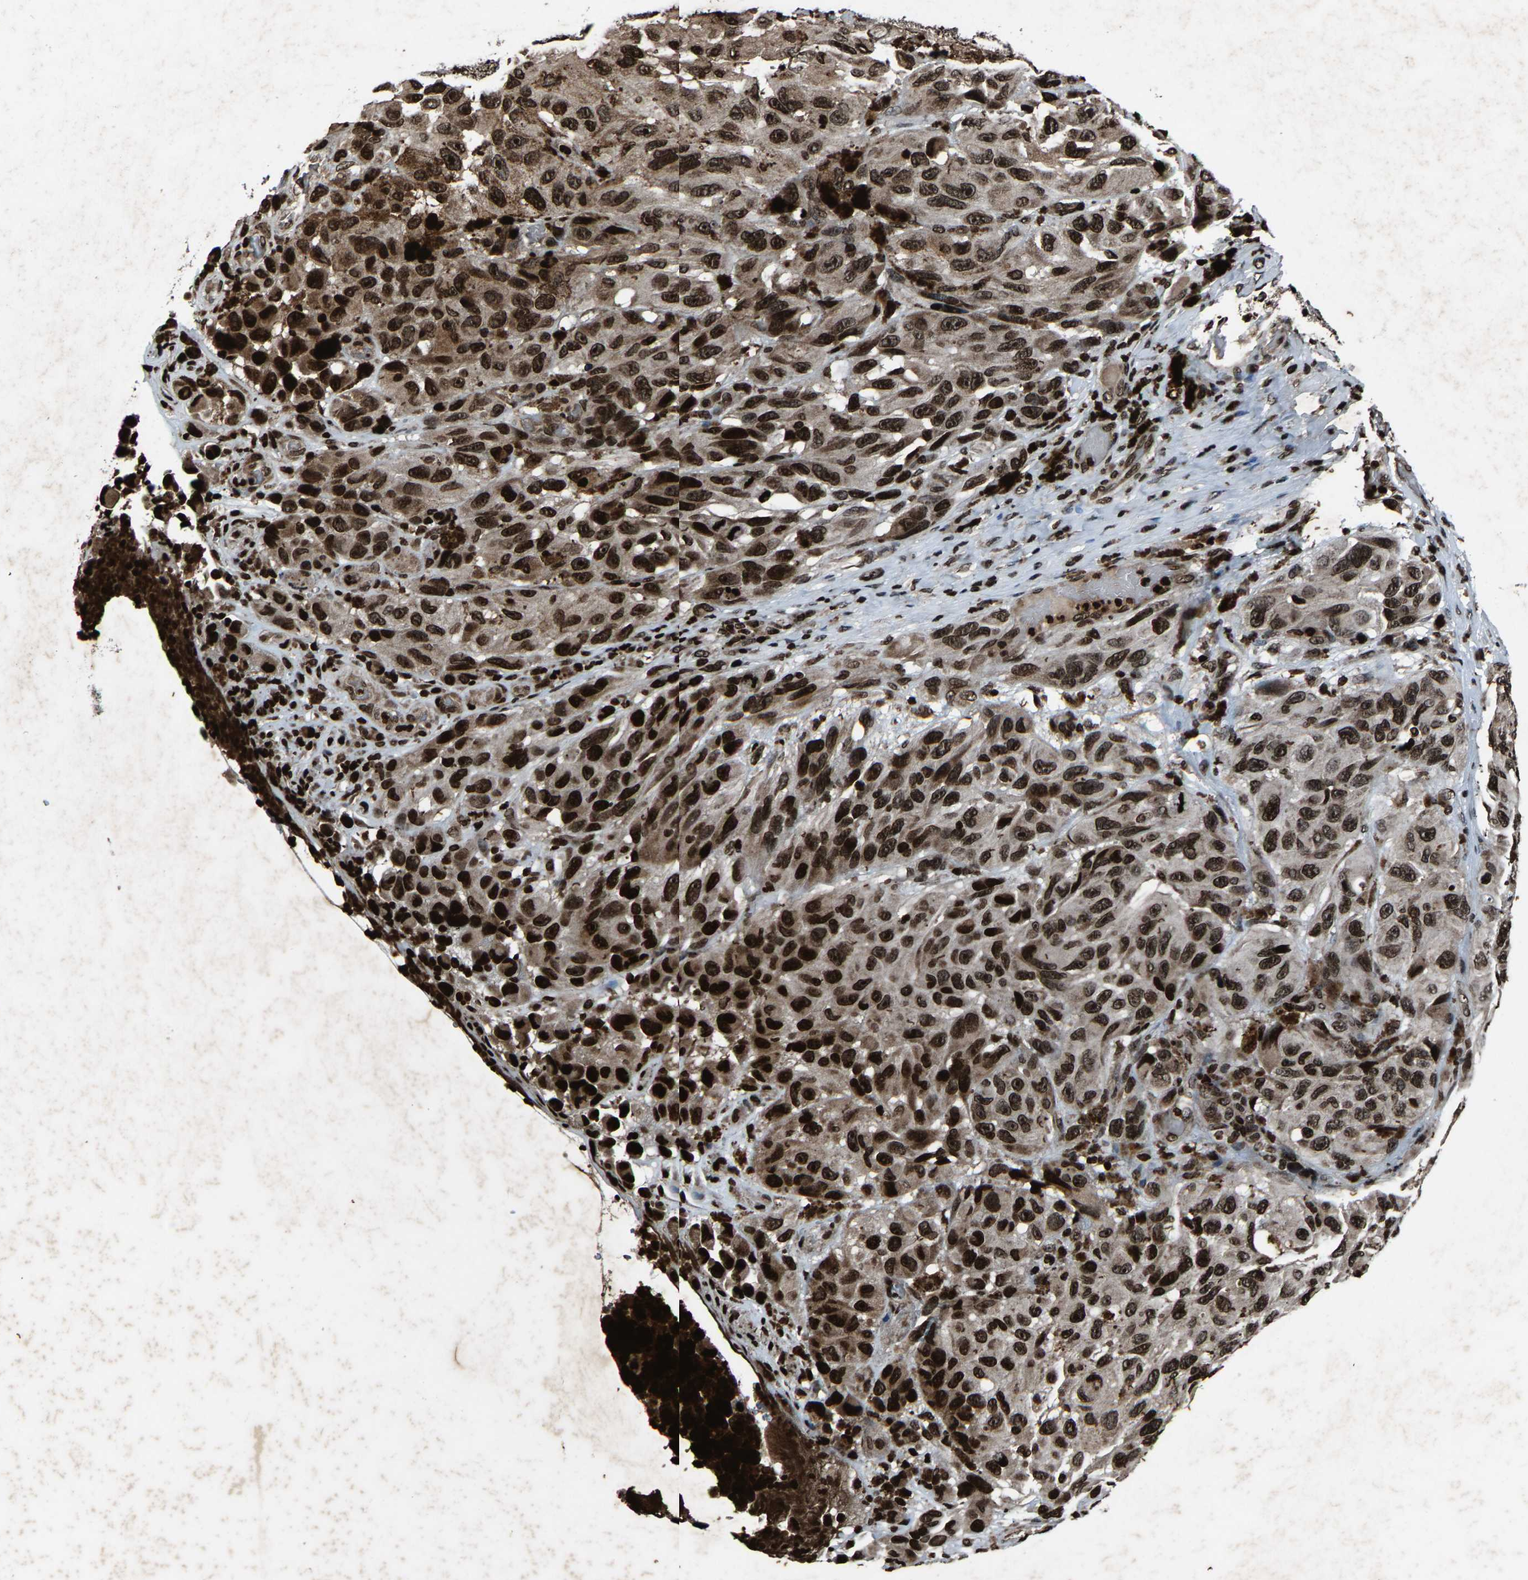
{"staining": {"intensity": "strong", "quantity": ">75%", "location": "nuclear"}, "tissue": "melanoma", "cell_type": "Tumor cells", "image_type": "cancer", "snomed": [{"axis": "morphology", "description": "Malignant melanoma, NOS"}, {"axis": "topography", "description": "Skin"}], "caption": "A photomicrograph of human melanoma stained for a protein reveals strong nuclear brown staining in tumor cells.", "gene": "H4C1", "patient": {"sex": "female", "age": 73}}